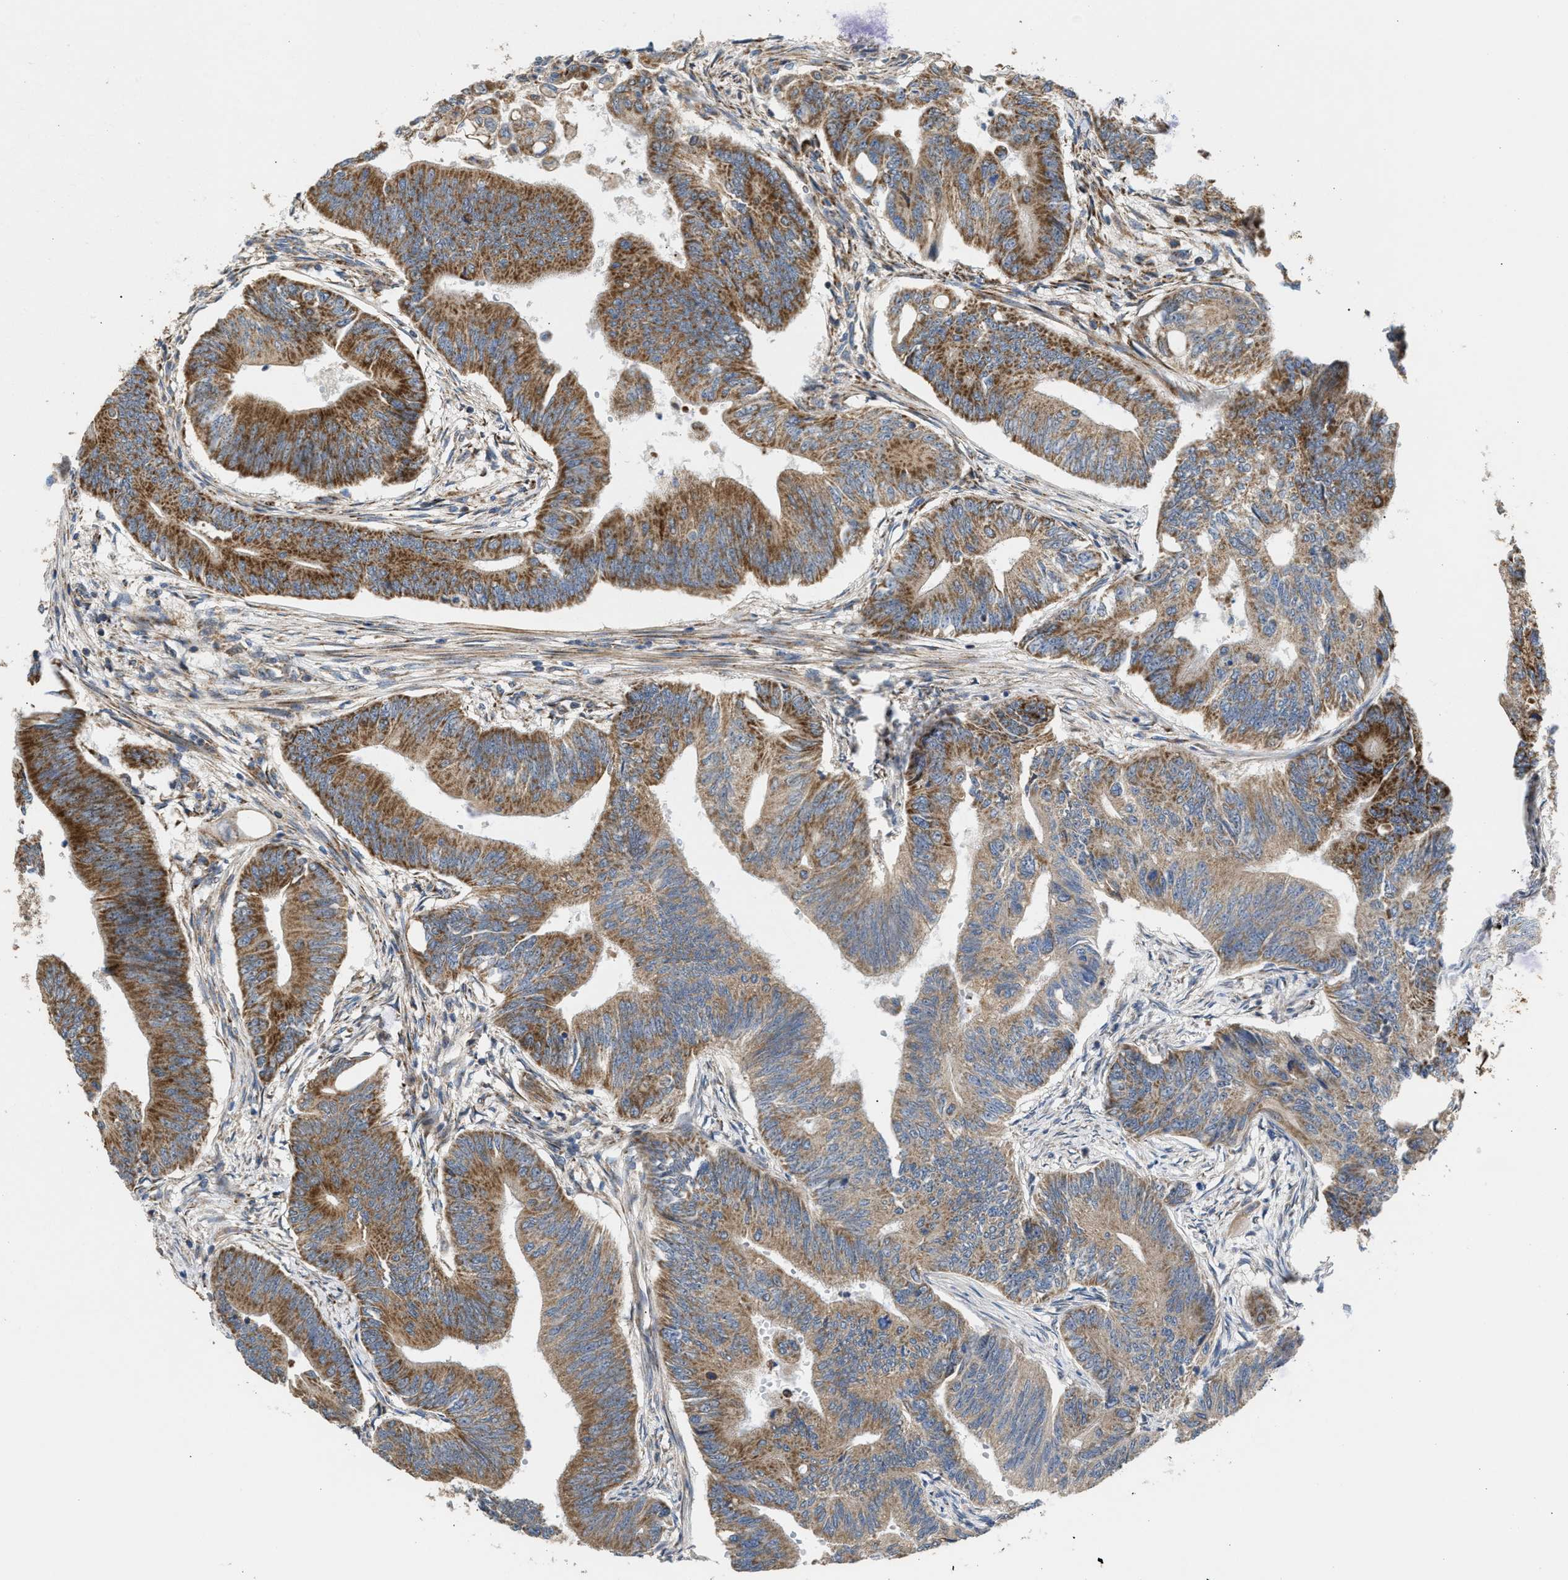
{"staining": {"intensity": "moderate", "quantity": ">75%", "location": "cytoplasmic/membranous"}, "tissue": "colorectal cancer", "cell_type": "Tumor cells", "image_type": "cancer", "snomed": [{"axis": "morphology", "description": "Adenoma, NOS"}, {"axis": "morphology", "description": "Adenocarcinoma, NOS"}, {"axis": "topography", "description": "Colon"}], "caption": "Protein staining shows moderate cytoplasmic/membranous expression in approximately >75% of tumor cells in colorectal adenoma.", "gene": "TACO1", "patient": {"sex": "male", "age": 79}}